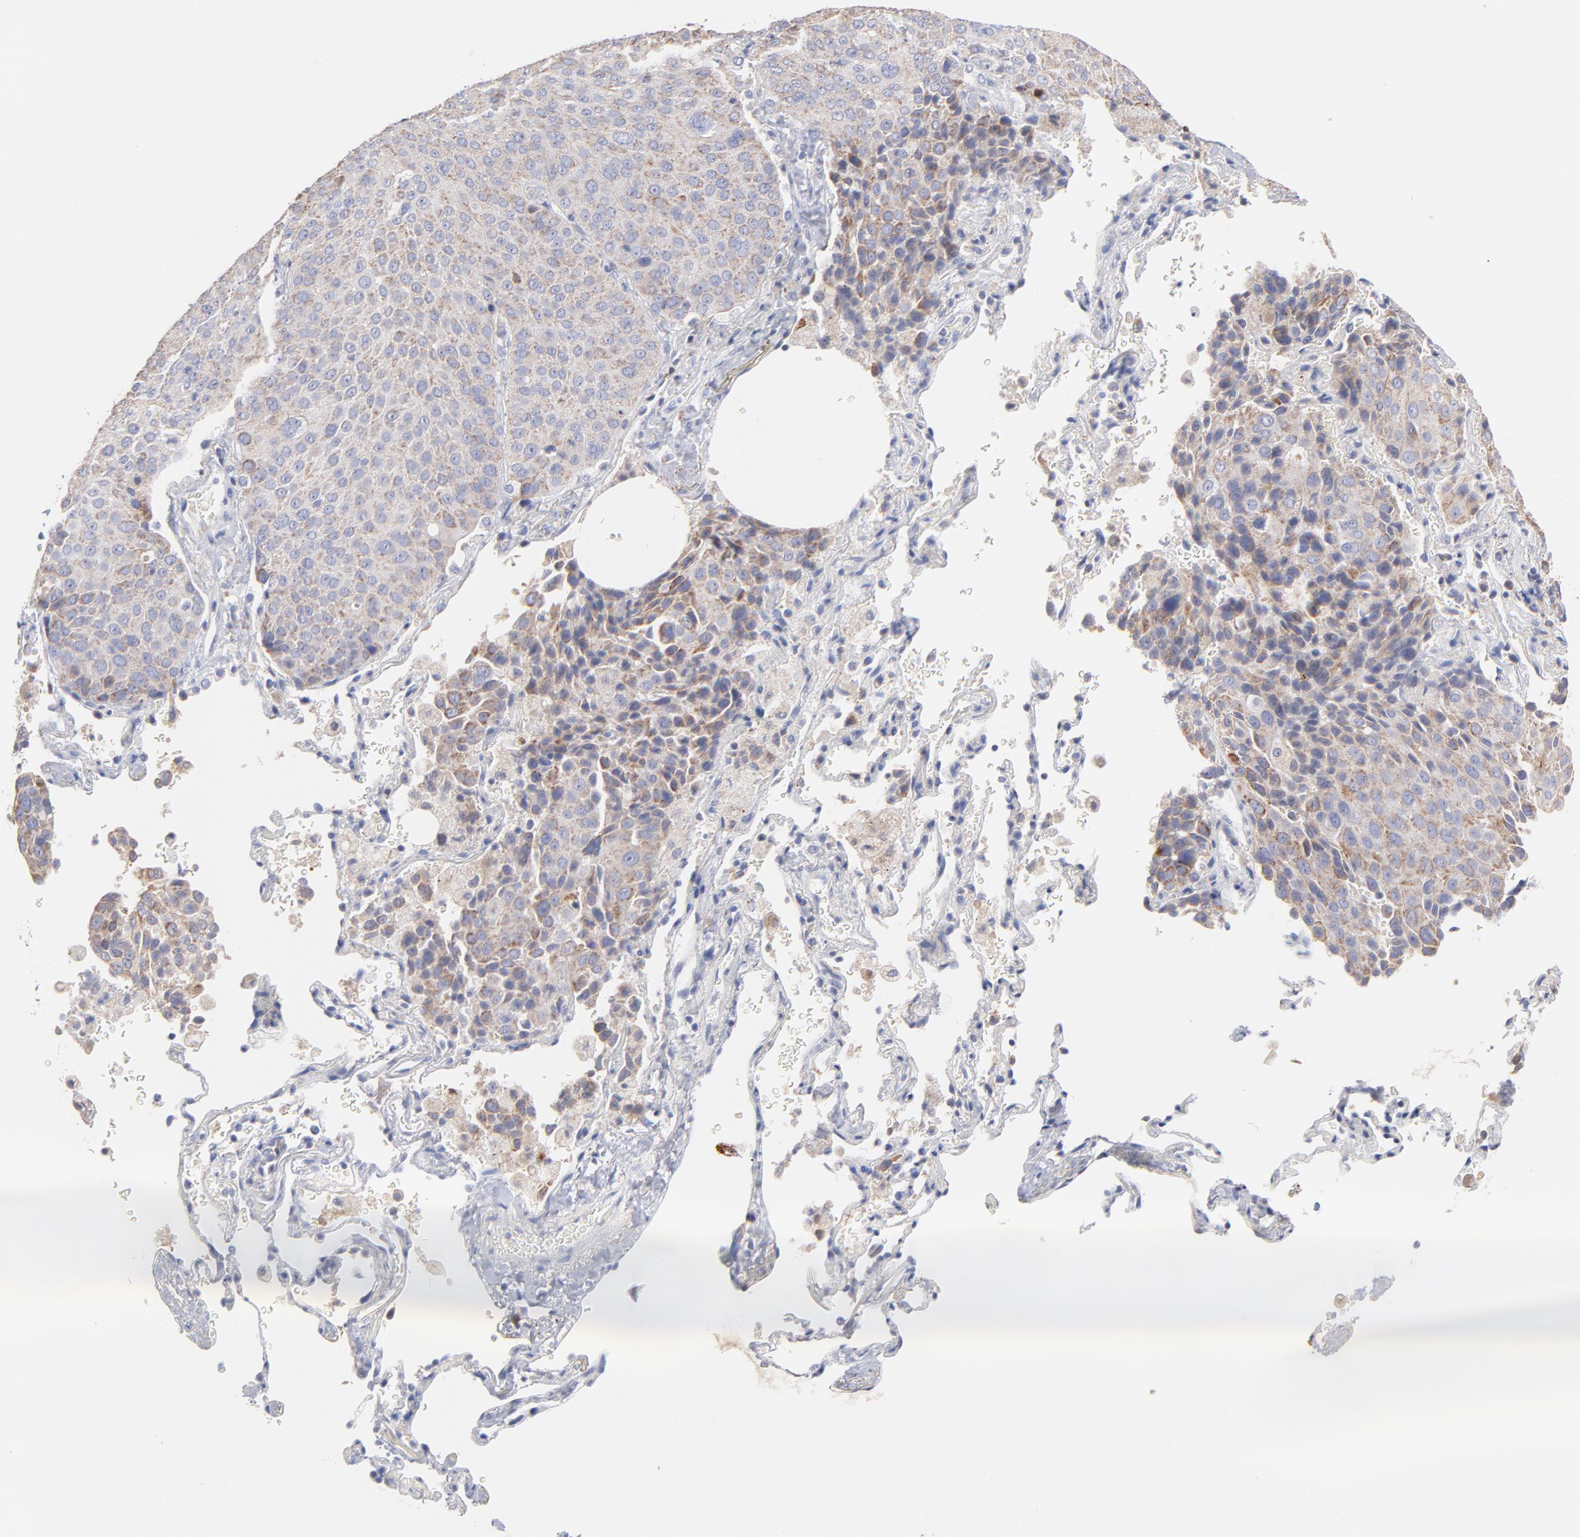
{"staining": {"intensity": "weak", "quantity": "<25%", "location": "cytoplasmic/membranous"}, "tissue": "lung cancer", "cell_type": "Tumor cells", "image_type": "cancer", "snomed": [{"axis": "morphology", "description": "Squamous cell carcinoma, NOS"}, {"axis": "topography", "description": "Lung"}], "caption": "Immunohistochemistry photomicrograph of neoplastic tissue: lung squamous cell carcinoma stained with DAB exhibits no significant protein expression in tumor cells.", "gene": "TIMM8A", "patient": {"sex": "male", "age": 54}}